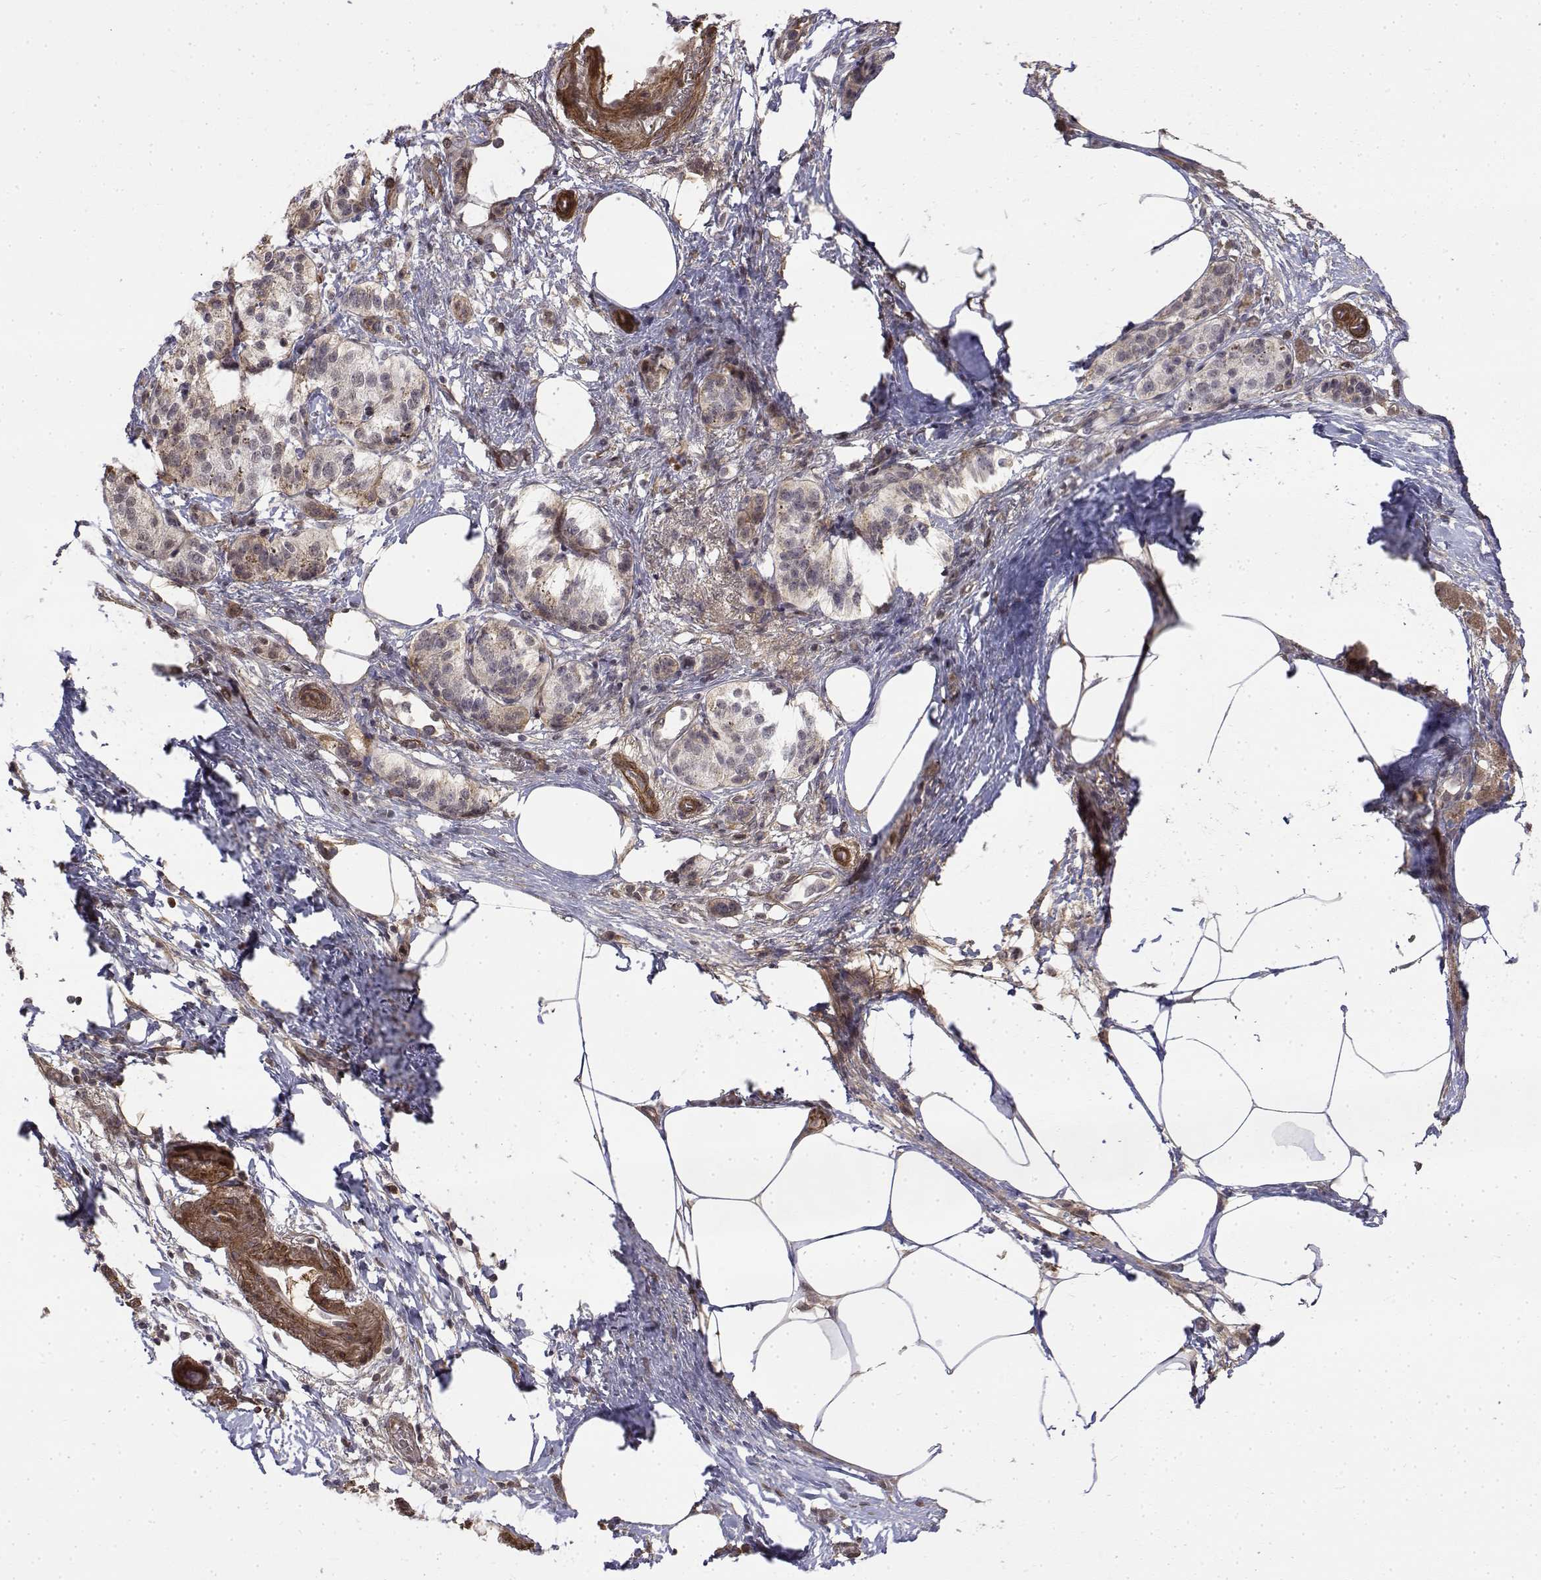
{"staining": {"intensity": "weak", "quantity": "<25%", "location": "cytoplasmic/membranous"}, "tissue": "pancreatic cancer", "cell_type": "Tumor cells", "image_type": "cancer", "snomed": [{"axis": "morphology", "description": "Adenocarcinoma, NOS"}, {"axis": "topography", "description": "Pancreas"}], "caption": "IHC image of human pancreatic cancer stained for a protein (brown), which demonstrates no positivity in tumor cells.", "gene": "ITGA7", "patient": {"sex": "female", "age": 72}}